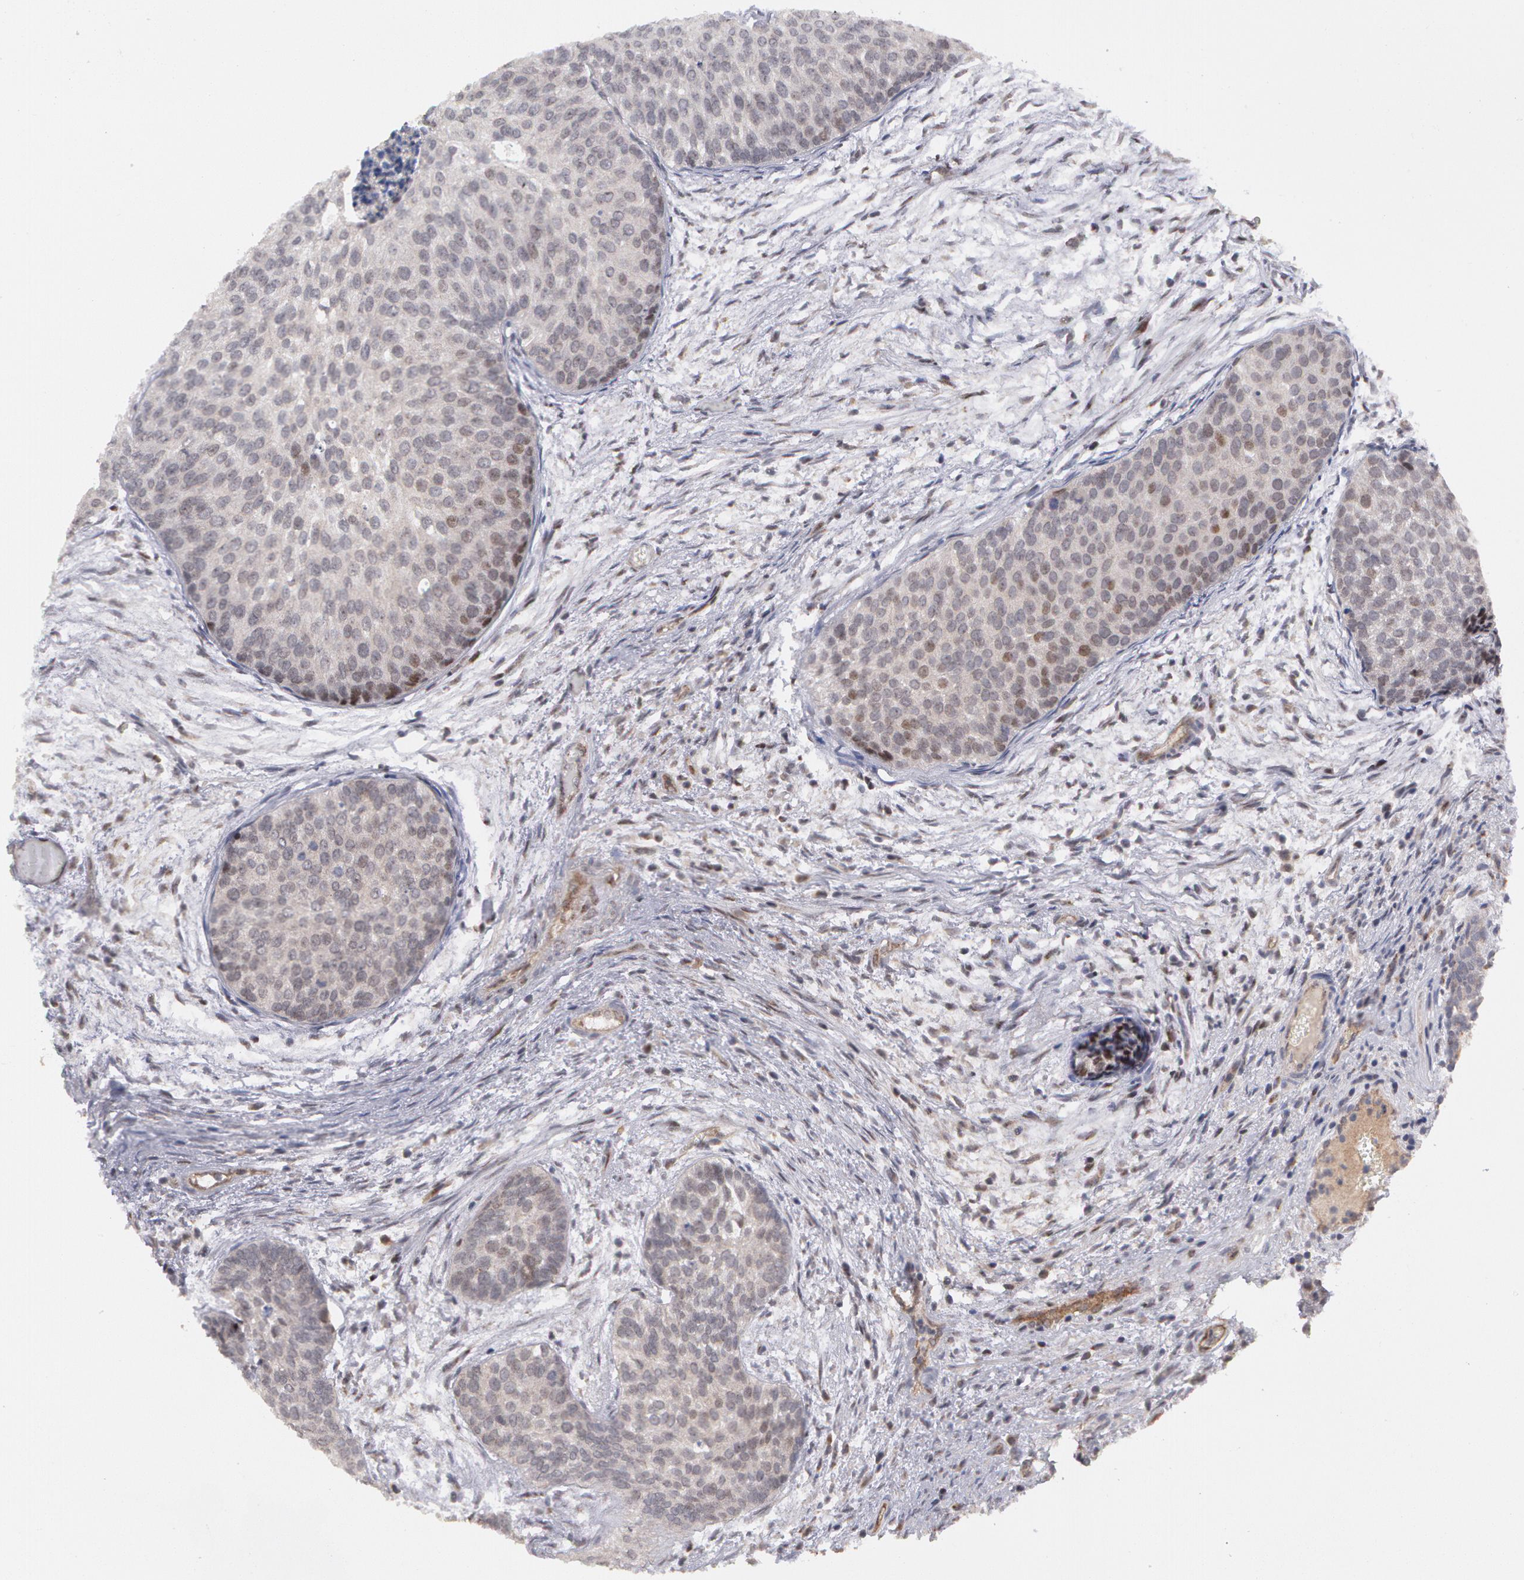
{"staining": {"intensity": "negative", "quantity": "none", "location": "none"}, "tissue": "urothelial cancer", "cell_type": "Tumor cells", "image_type": "cancer", "snomed": [{"axis": "morphology", "description": "Urothelial carcinoma, Low grade"}, {"axis": "topography", "description": "Urinary bladder"}], "caption": "Tumor cells are negative for protein expression in human urothelial carcinoma (low-grade).", "gene": "STX5", "patient": {"sex": "male", "age": 84}}